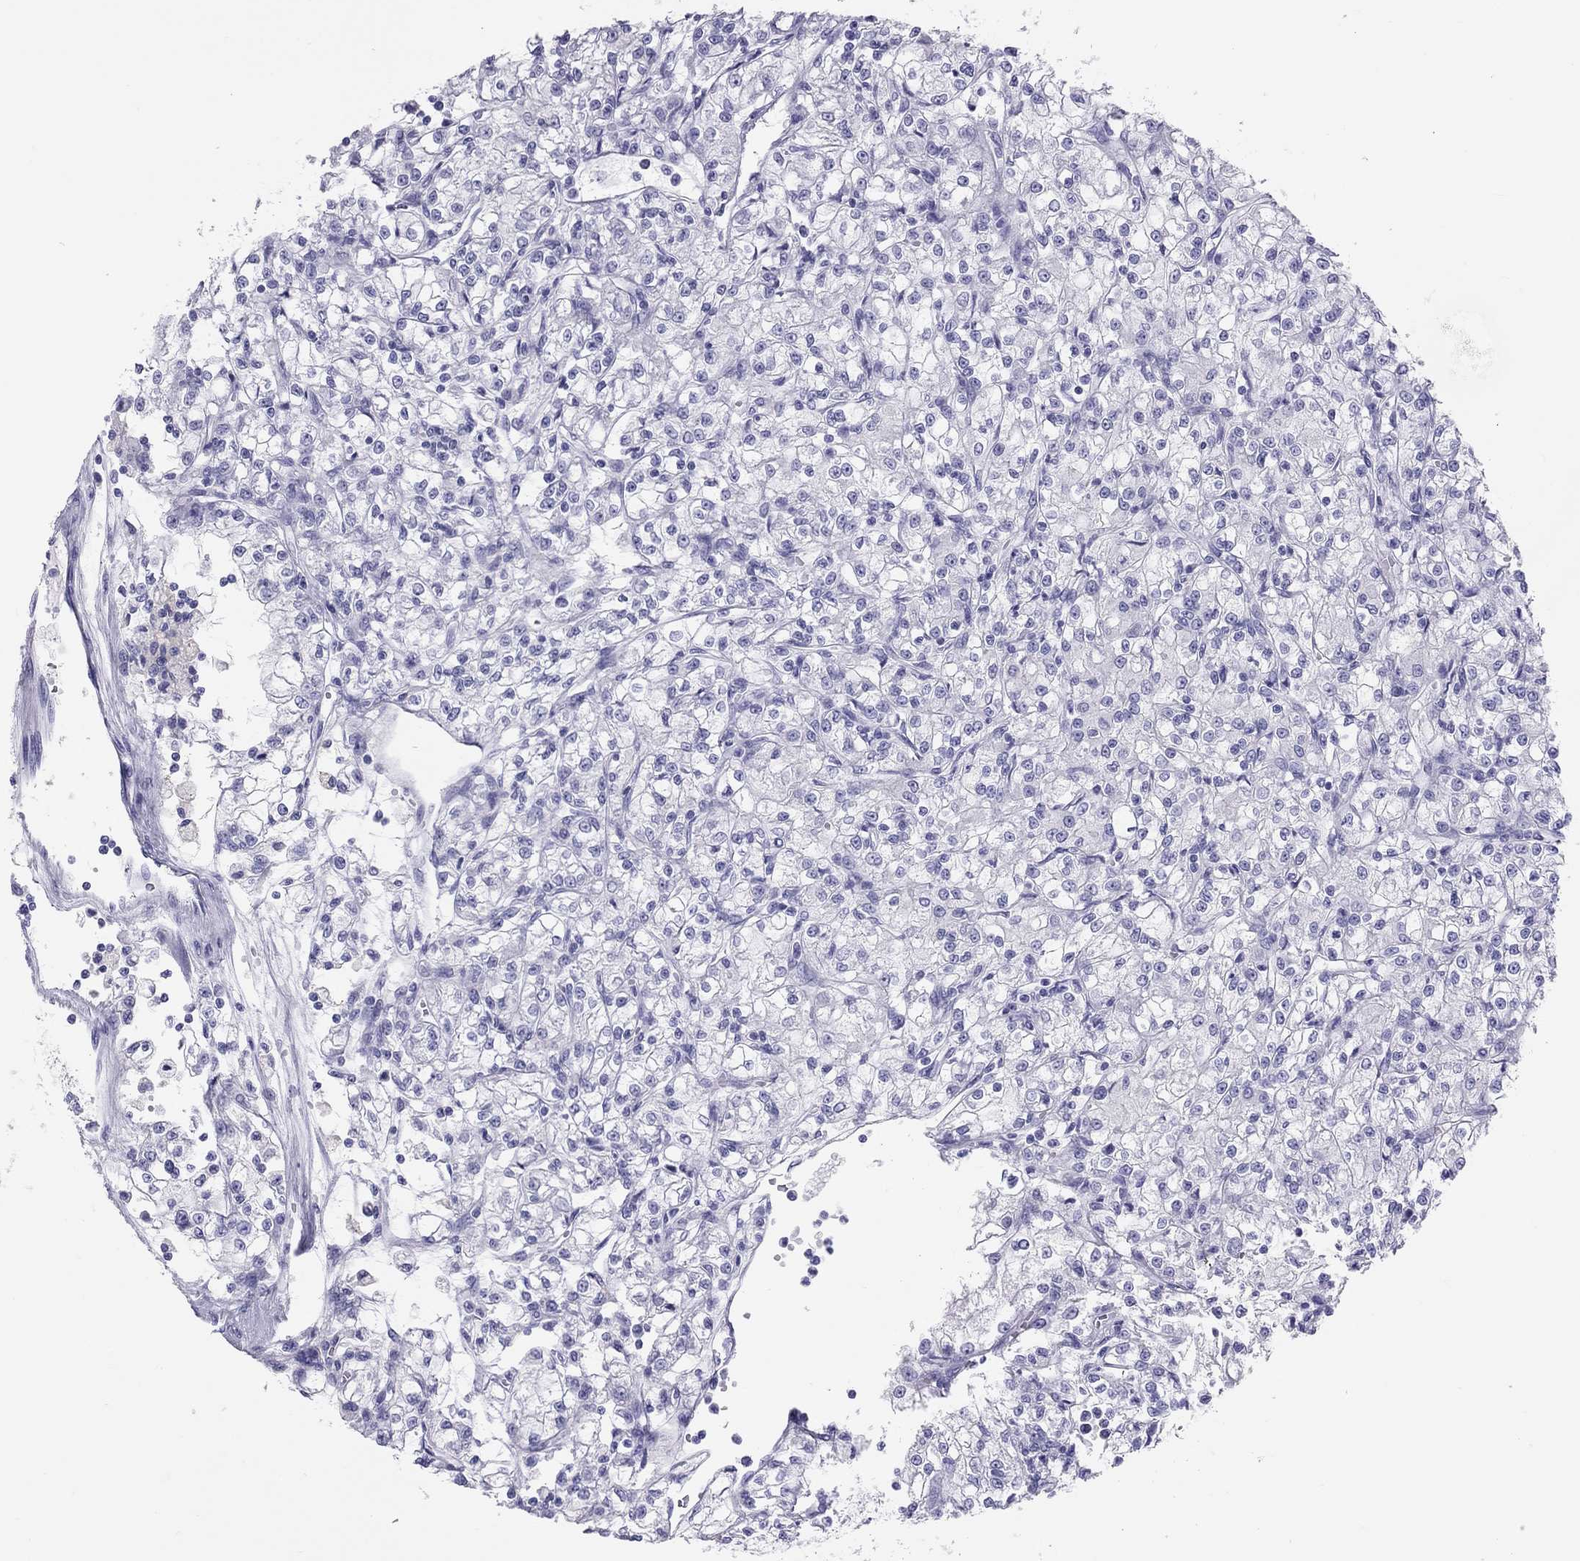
{"staining": {"intensity": "negative", "quantity": "none", "location": "none"}, "tissue": "renal cancer", "cell_type": "Tumor cells", "image_type": "cancer", "snomed": [{"axis": "morphology", "description": "Adenocarcinoma, NOS"}, {"axis": "topography", "description": "Kidney"}], "caption": "IHC of human renal adenocarcinoma exhibits no expression in tumor cells. Brightfield microscopy of immunohistochemistry stained with DAB (brown) and hematoxylin (blue), captured at high magnification.", "gene": "PSMB11", "patient": {"sex": "female", "age": 59}}